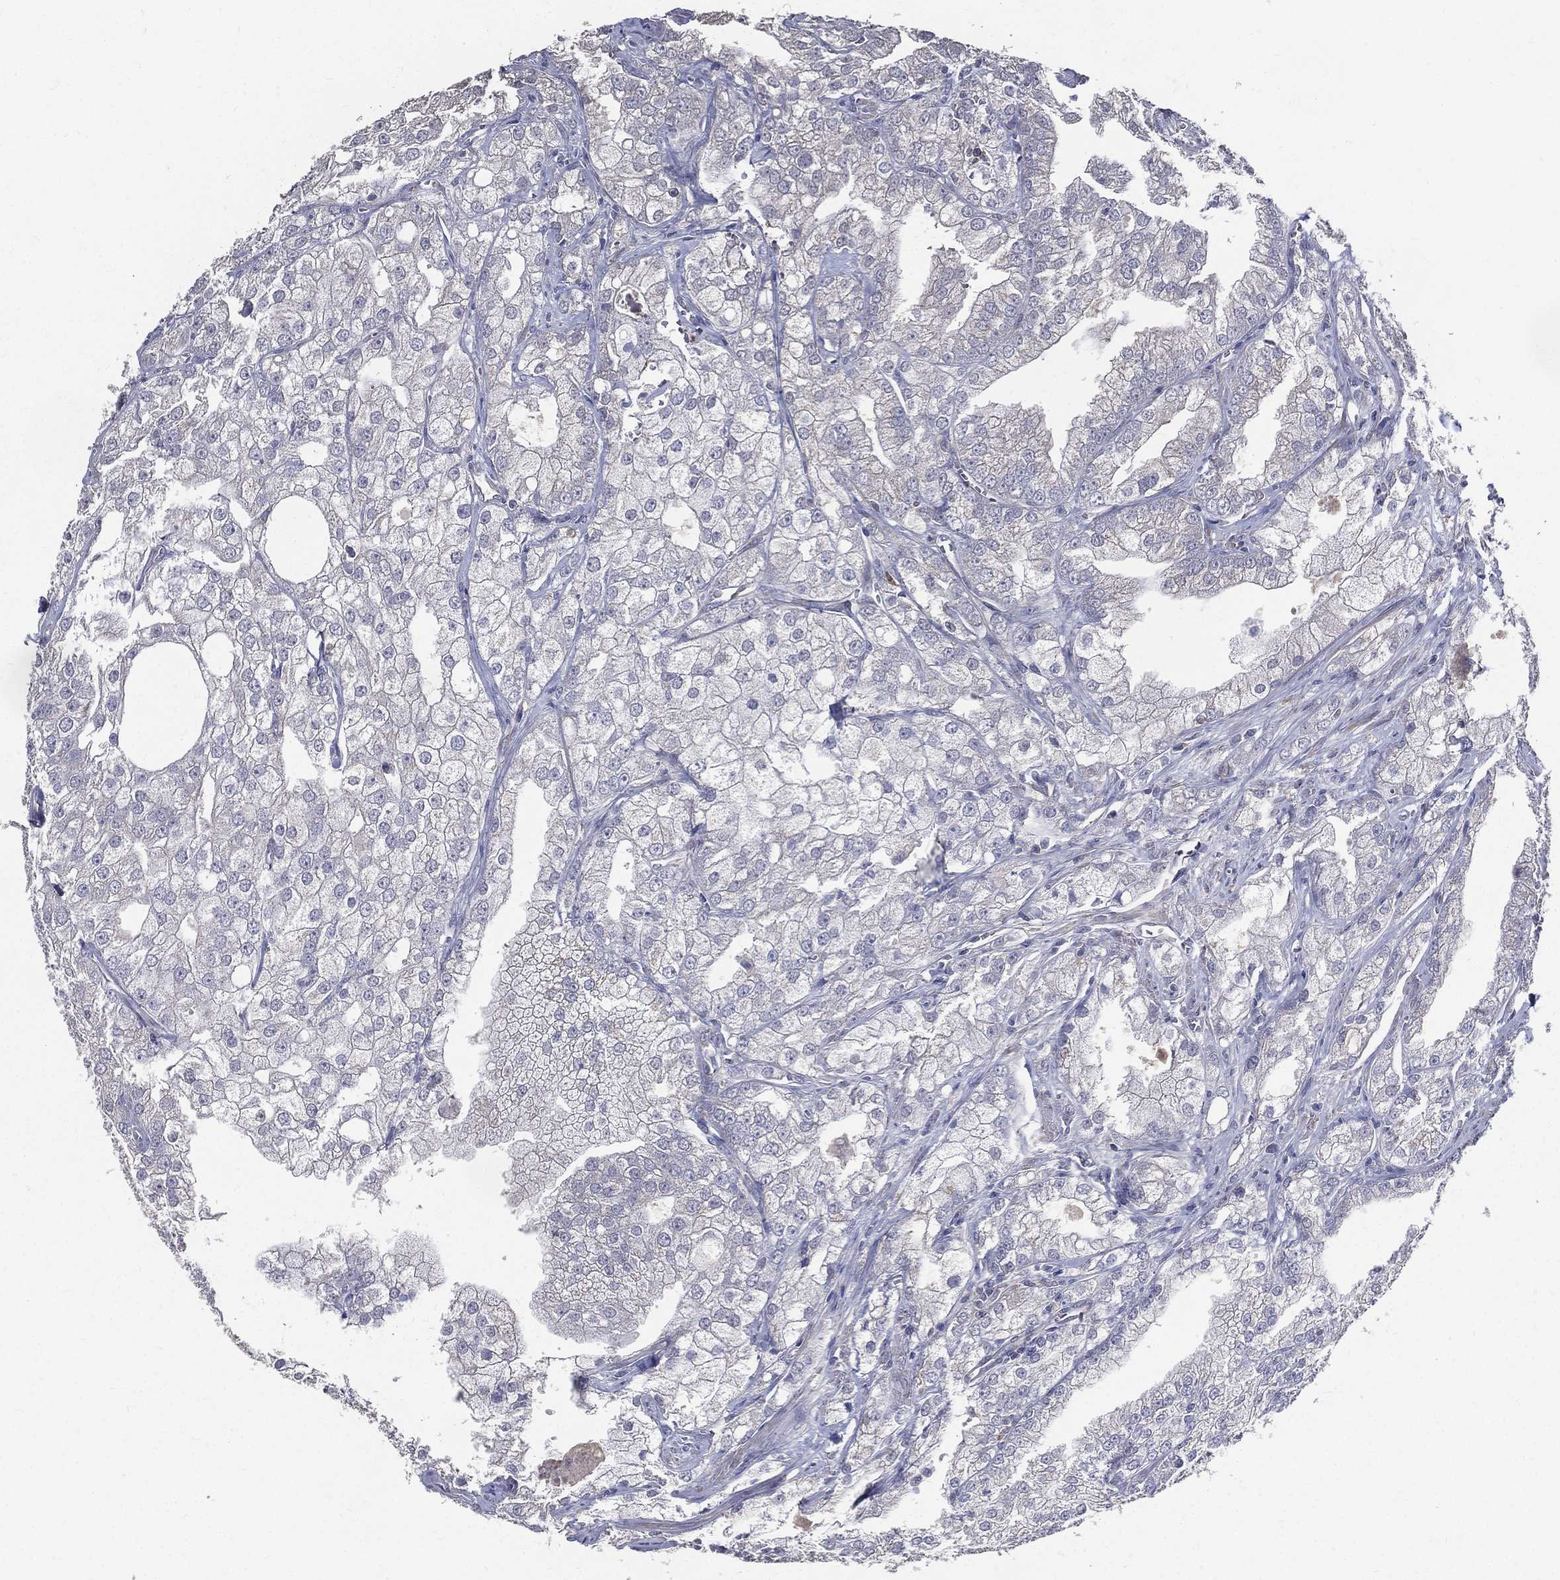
{"staining": {"intensity": "negative", "quantity": "none", "location": "none"}, "tissue": "prostate cancer", "cell_type": "Tumor cells", "image_type": "cancer", "snomed": [{"axis": "morphology", "description": "Adenocarcinoma, NOS"}, {"axis": "topography", "description": "Prostate"}], "caption": "IHC image of human prostate adenocarcinoma stained for a protein (brown), which displays no staining in tumor cells.", "gene": "SERPINB2", "patient": {"sex": "male", "age": 70}}